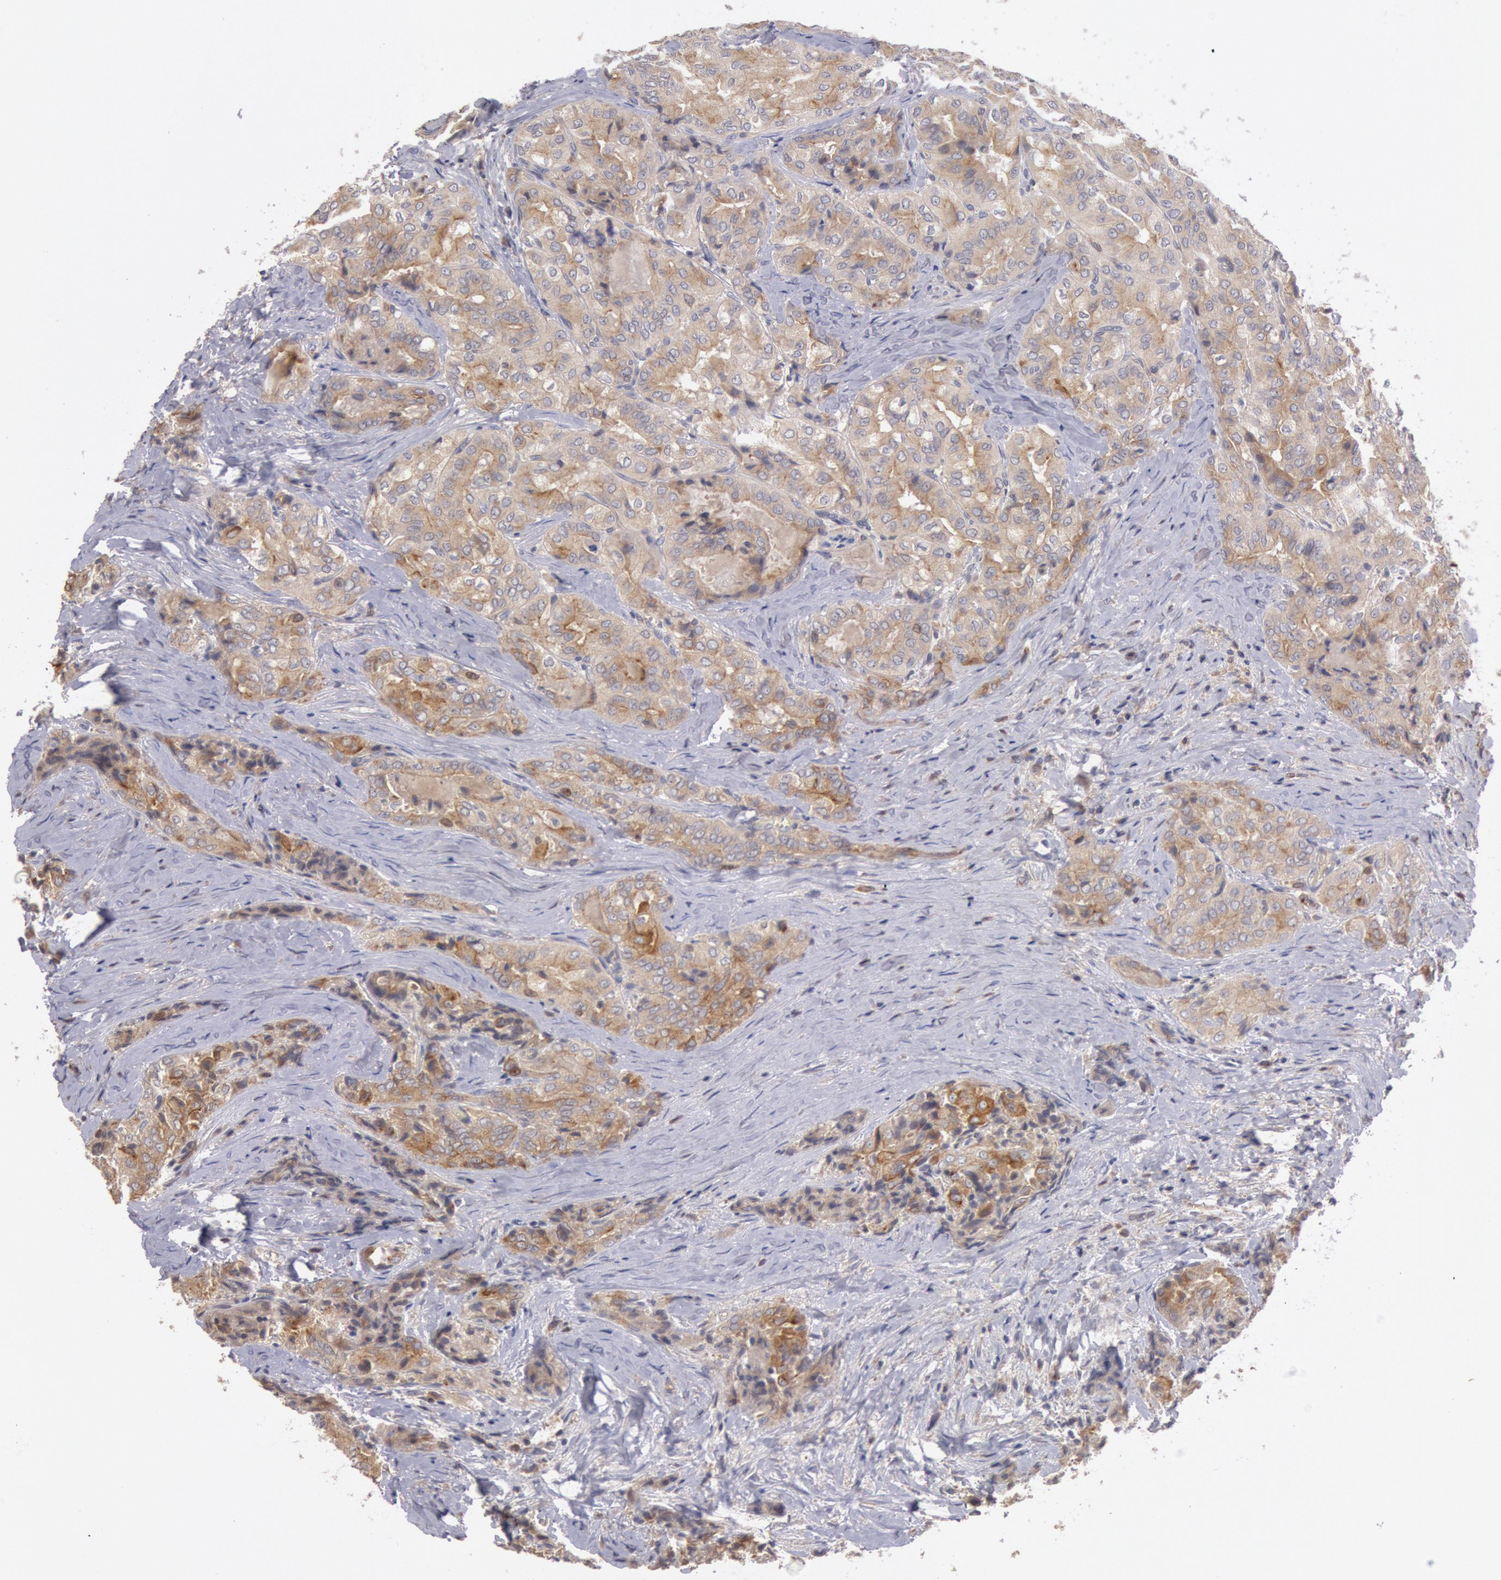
{"staining": {"intensity": "moderate", "quantity": "25%-75%", "location": "cytoplasmic/membranous"}, "tissue": "thyroid cancer", "cell_type": "Tumor cells", "image_type": "cancer", "snomed": [{"axis": "morphology", "description": "Papillary adenocarcinoma, NOS"}, {"axis": "topography", "description": "Thyroid gland"}], "caption": "The immunohistochemical stain labels moderate cytoplasmic/membranous expression in tumor cells of thyroid cancer (papillary adenocarcinoma) tissue.", "gene": "PLA2G6", "patient": {"sex": "female", "age": 71}}